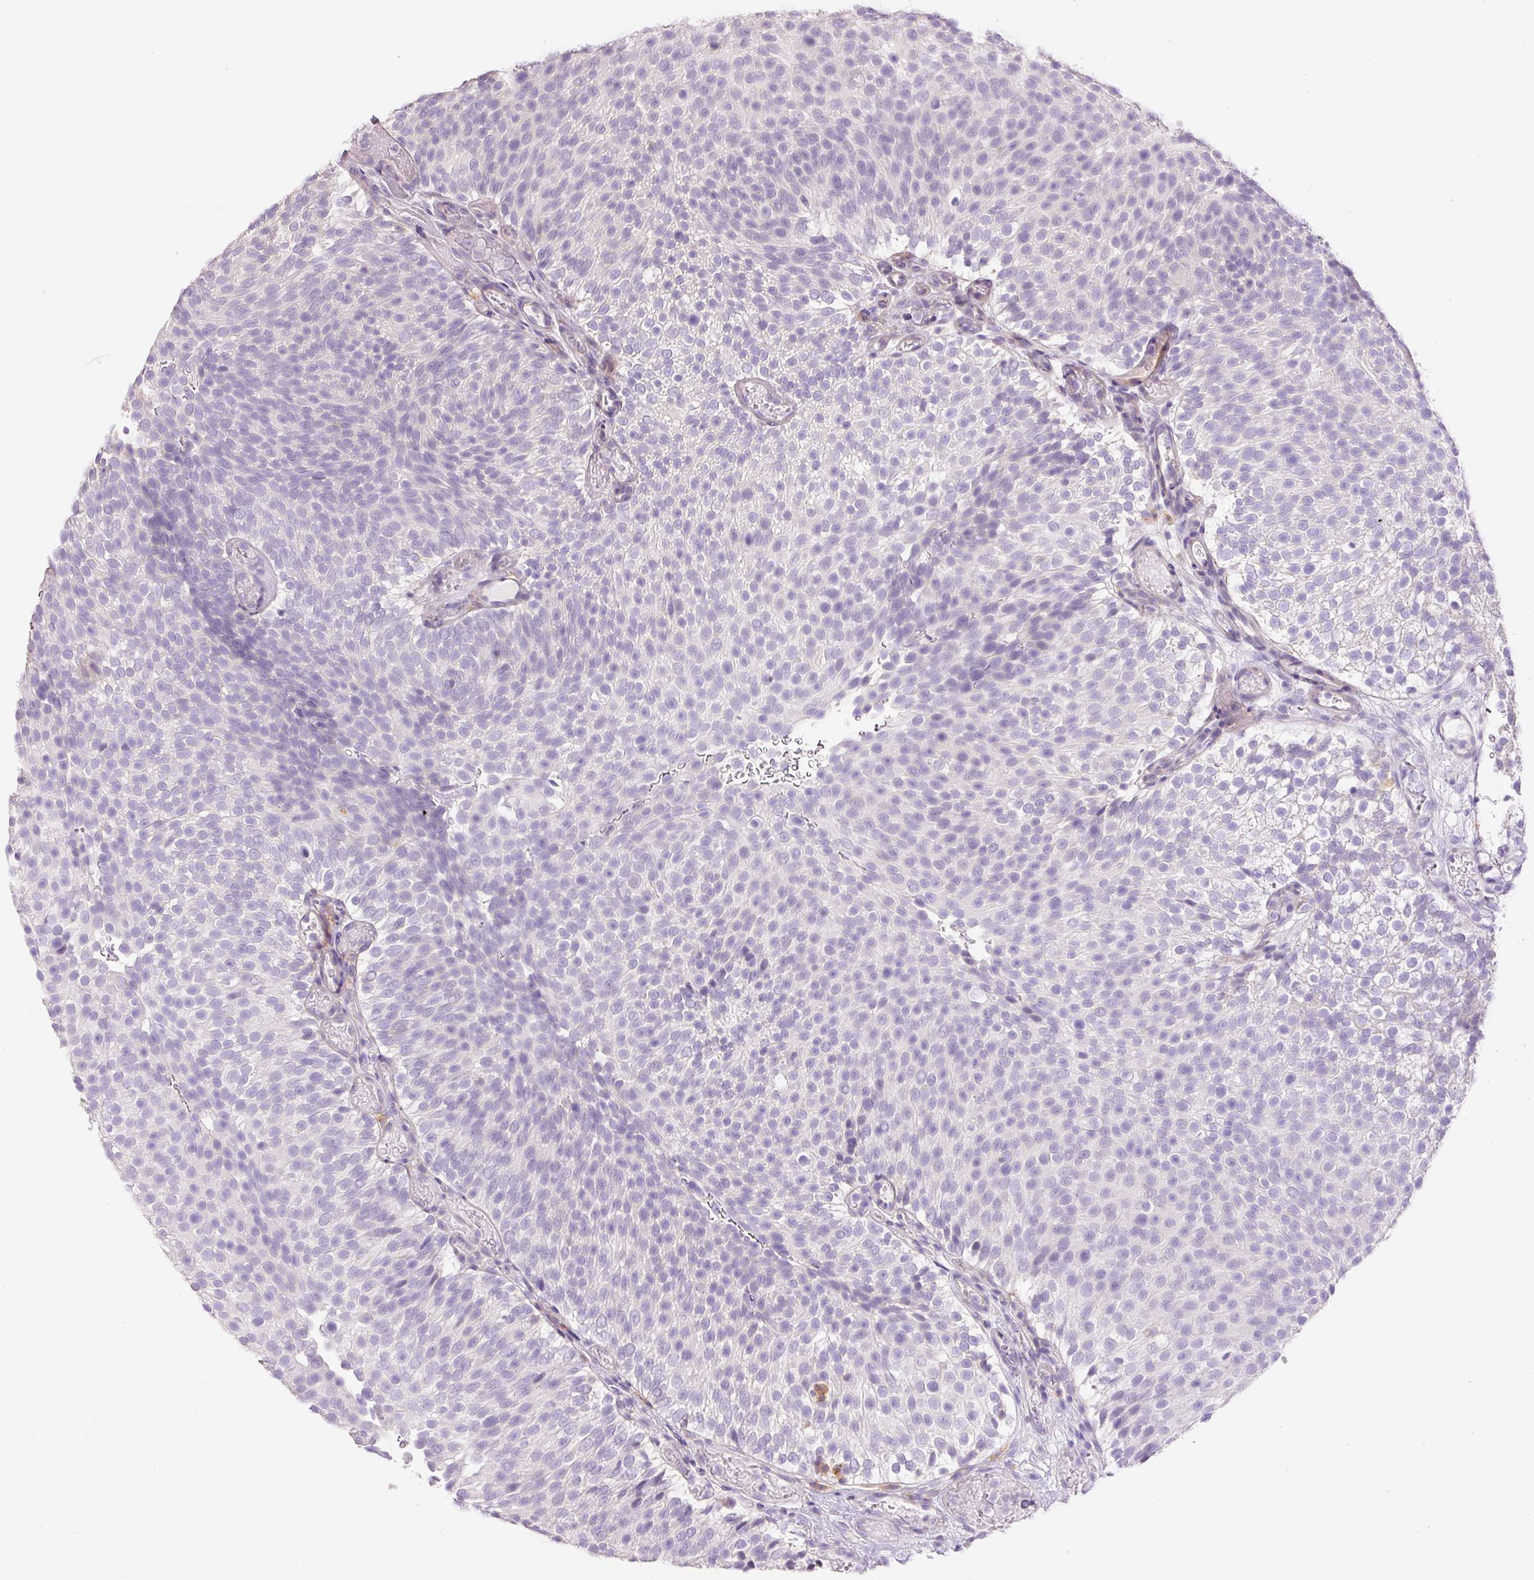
{"staining": {"intensity": "negative", "quantity": "none", "location": "none"}, "tissue": "urothelial cancer", "cell_type": "Tumor cells", "image_type": "cancer", "snomed": [{"axis": "morphology", "description": "Urothelial carcinoma, Low grade"}, {"axis": "topography", "description": "Urinary bladder"}], "caption": "Tumor cells are negative for brown protein staining in urothelial carcinoma (low-grade).", "gene": "DOK6", "patient": {"sex": "male", "age": 78}}